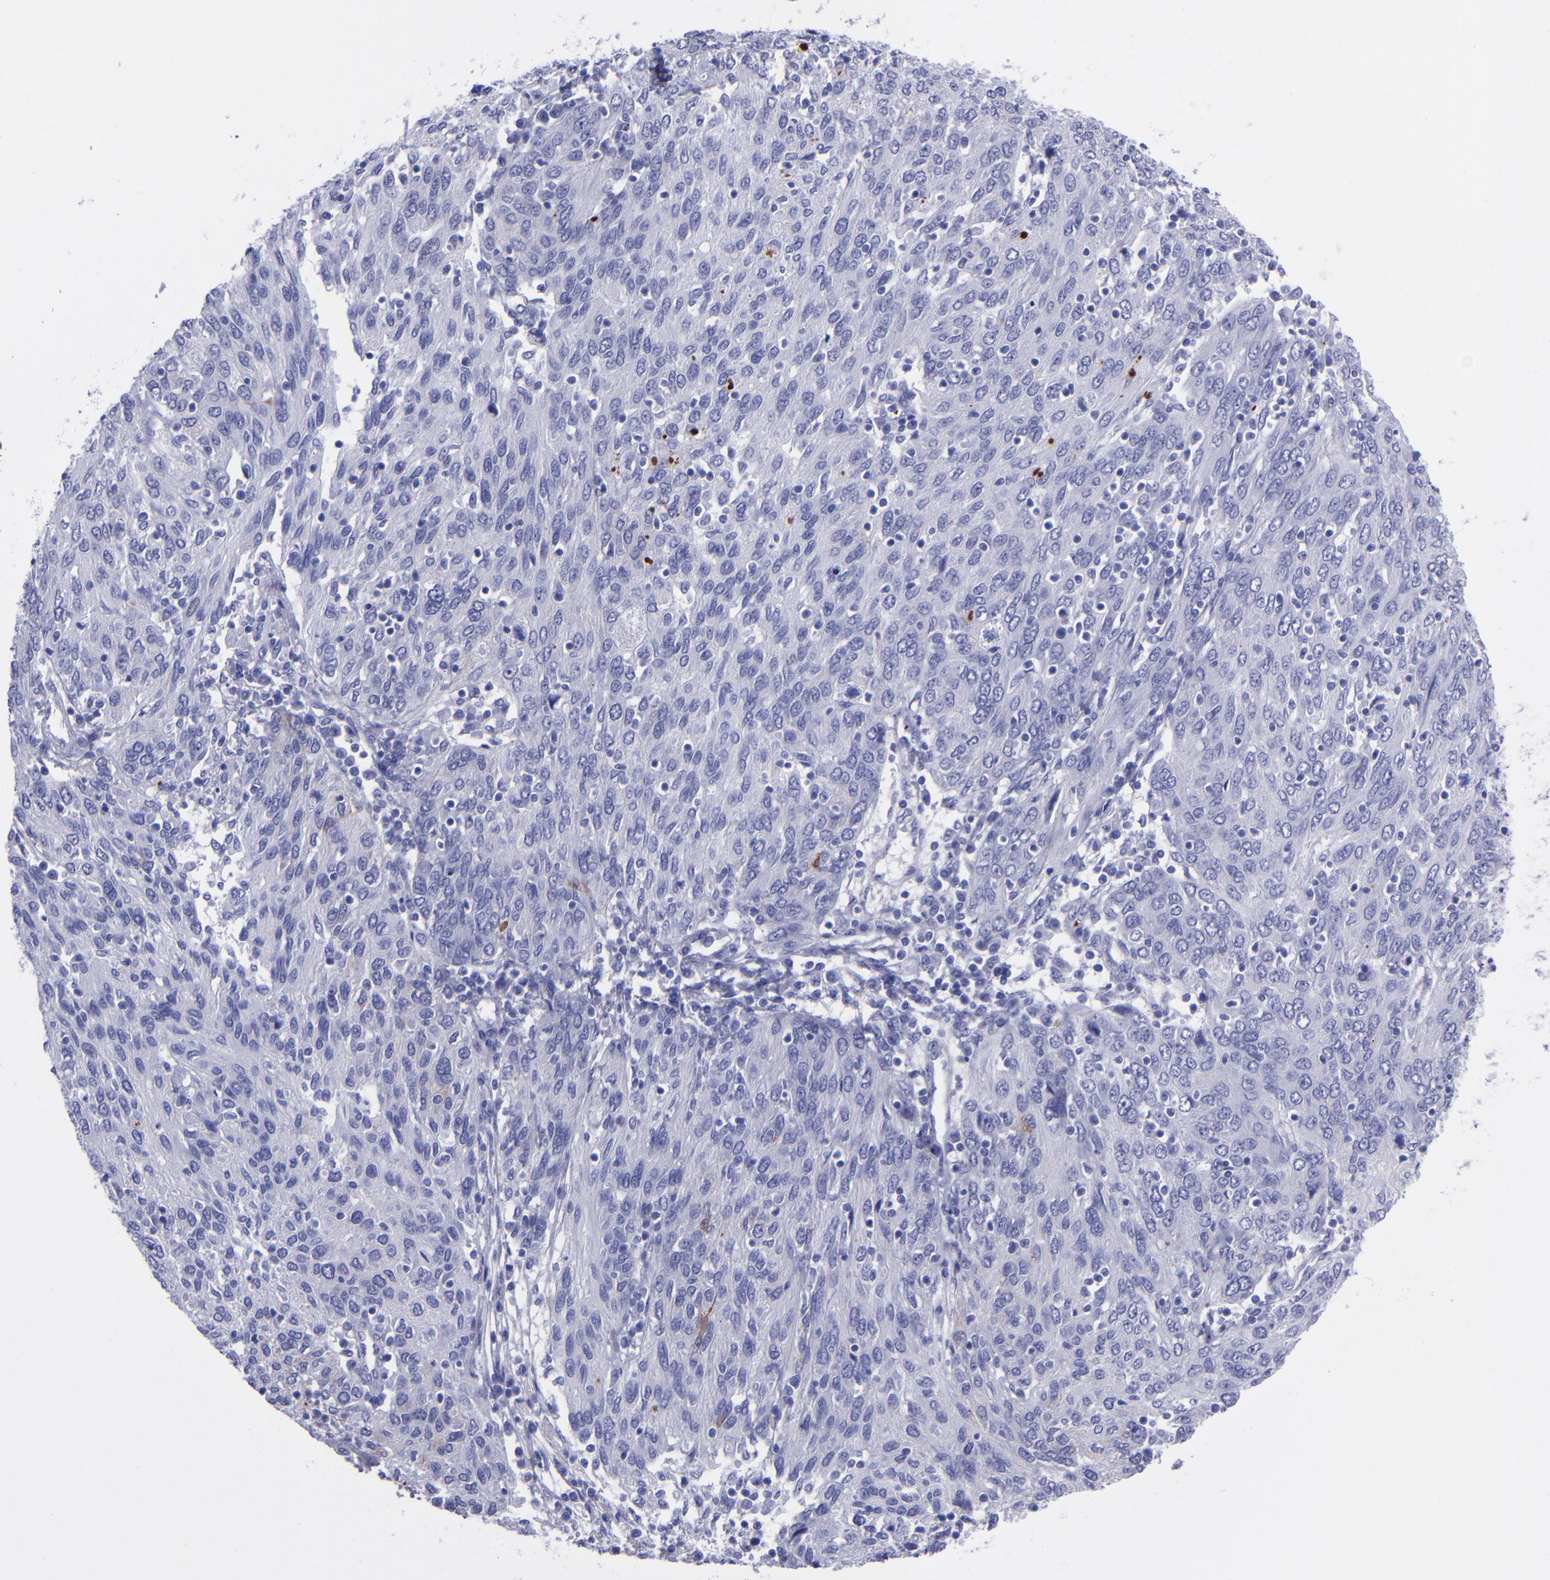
{"staining": {"intensity": "negative", "quantity": "none", "location": "none"}, "tissue": "ovarian cancer", "cell_type": "Tumor cells", "image_type": "cancer", "snomed": [{"axis": "morphology", "description": "Carcinoma, endometroid"}, {"axis": "topography", "description": "Ovary"}], "caption": "This is an immunohistochemistry (IHC) histopathology image of human ovarian endometroid carcinoma. There is no positivity in tumor cells.", "gene": "EFCAB13", "patient": {"sex": "female", "age": 50}}